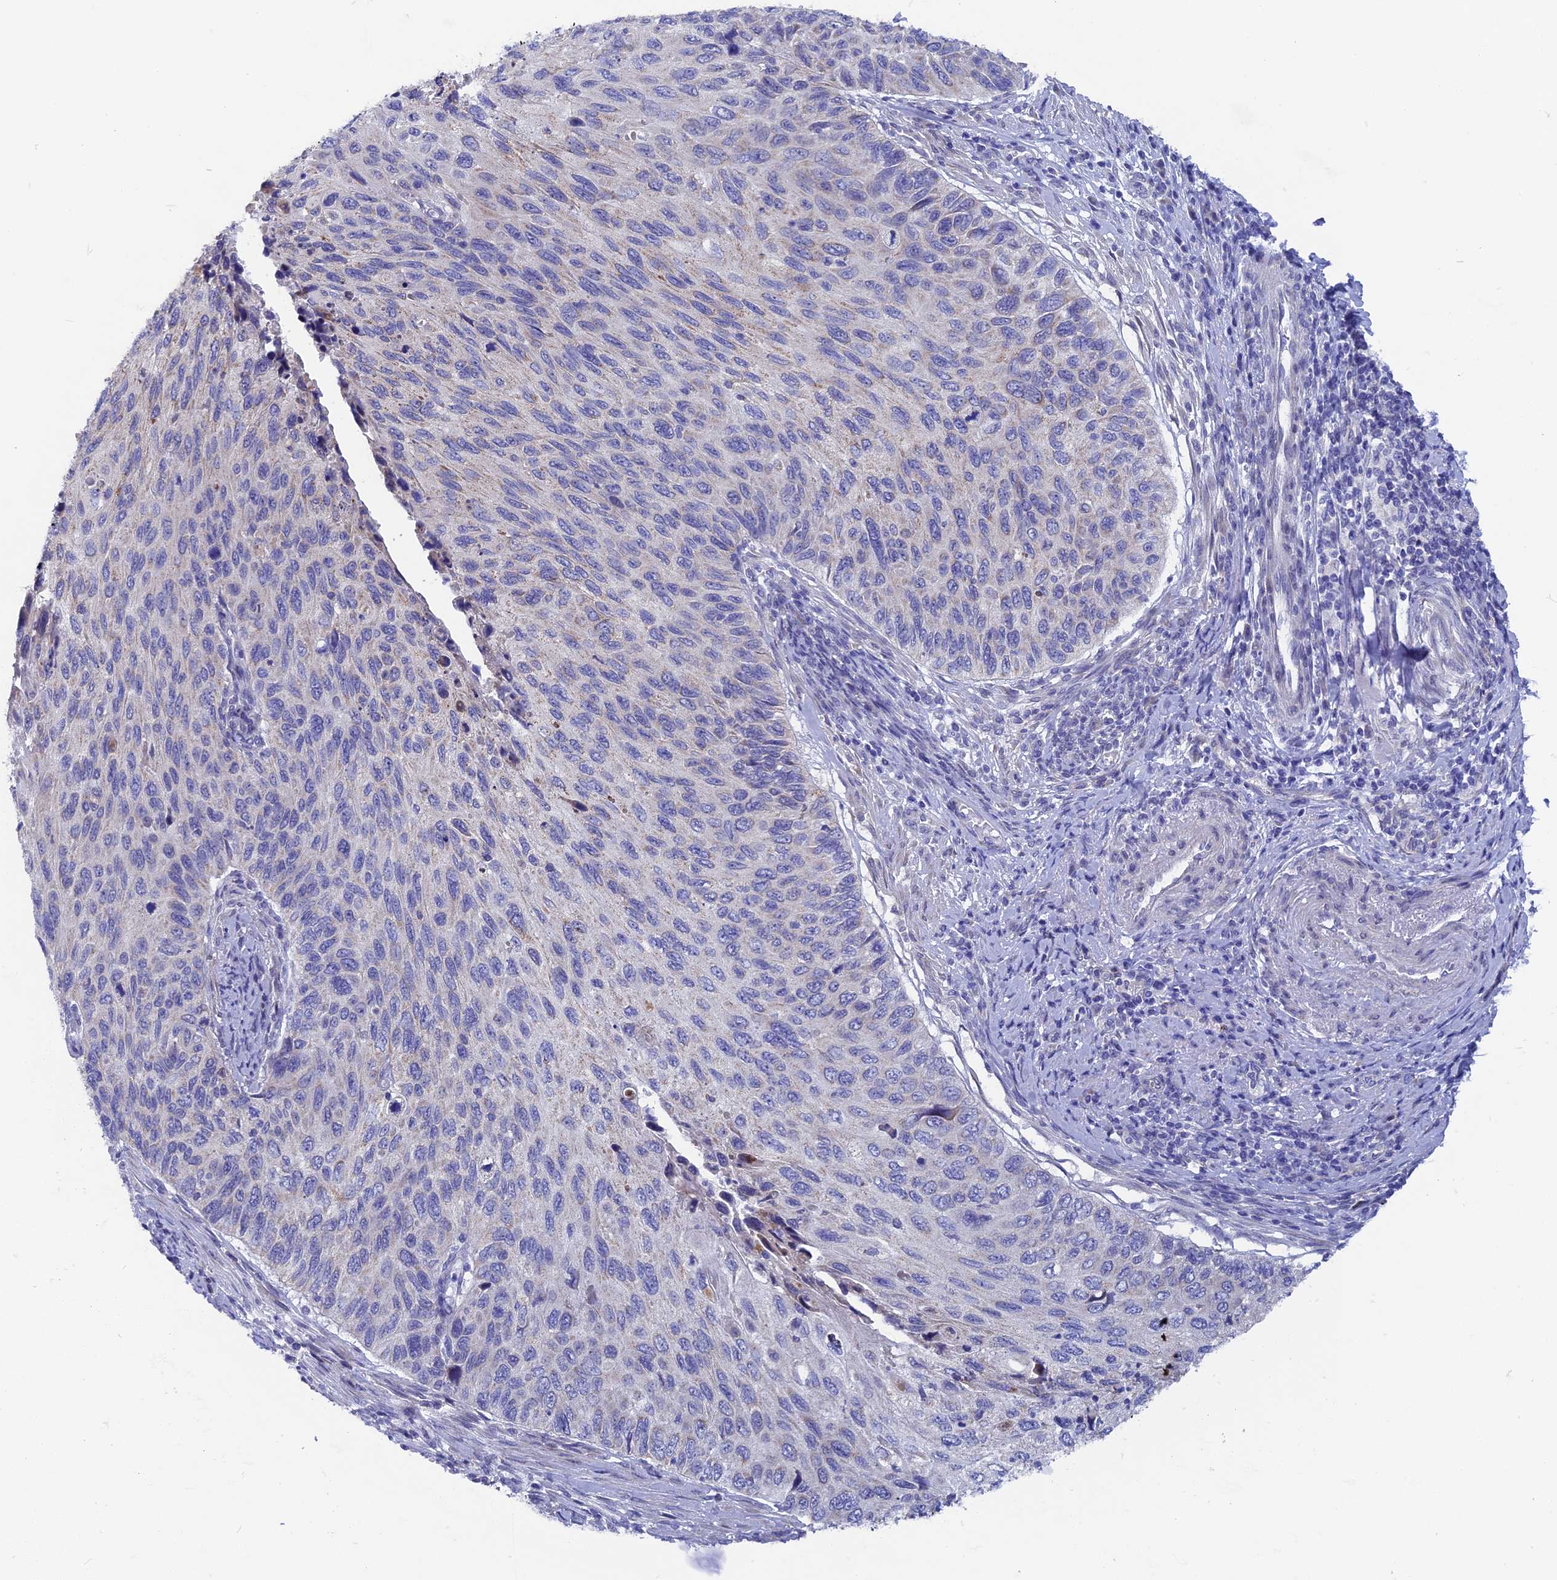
{"staining": {"intensity": "negative", "quantity": "none", "location": "none"}, "tissue": "cervical cancer", "cell_type": "Tumor cells", "image_type": "cancer", "snomed": [{"axis": "morphology", "description": "Squamous cell carcinoma, NOS"}, {"axis": "topography", "description": "Cervix"}], "caption": "This is an IHC histopathology image of human cervical cancer (squamous cell carcinoma). There is no positivity in tumor cells.", "gene": "AK4", "patient": {"sex": "female", "age": 70}}